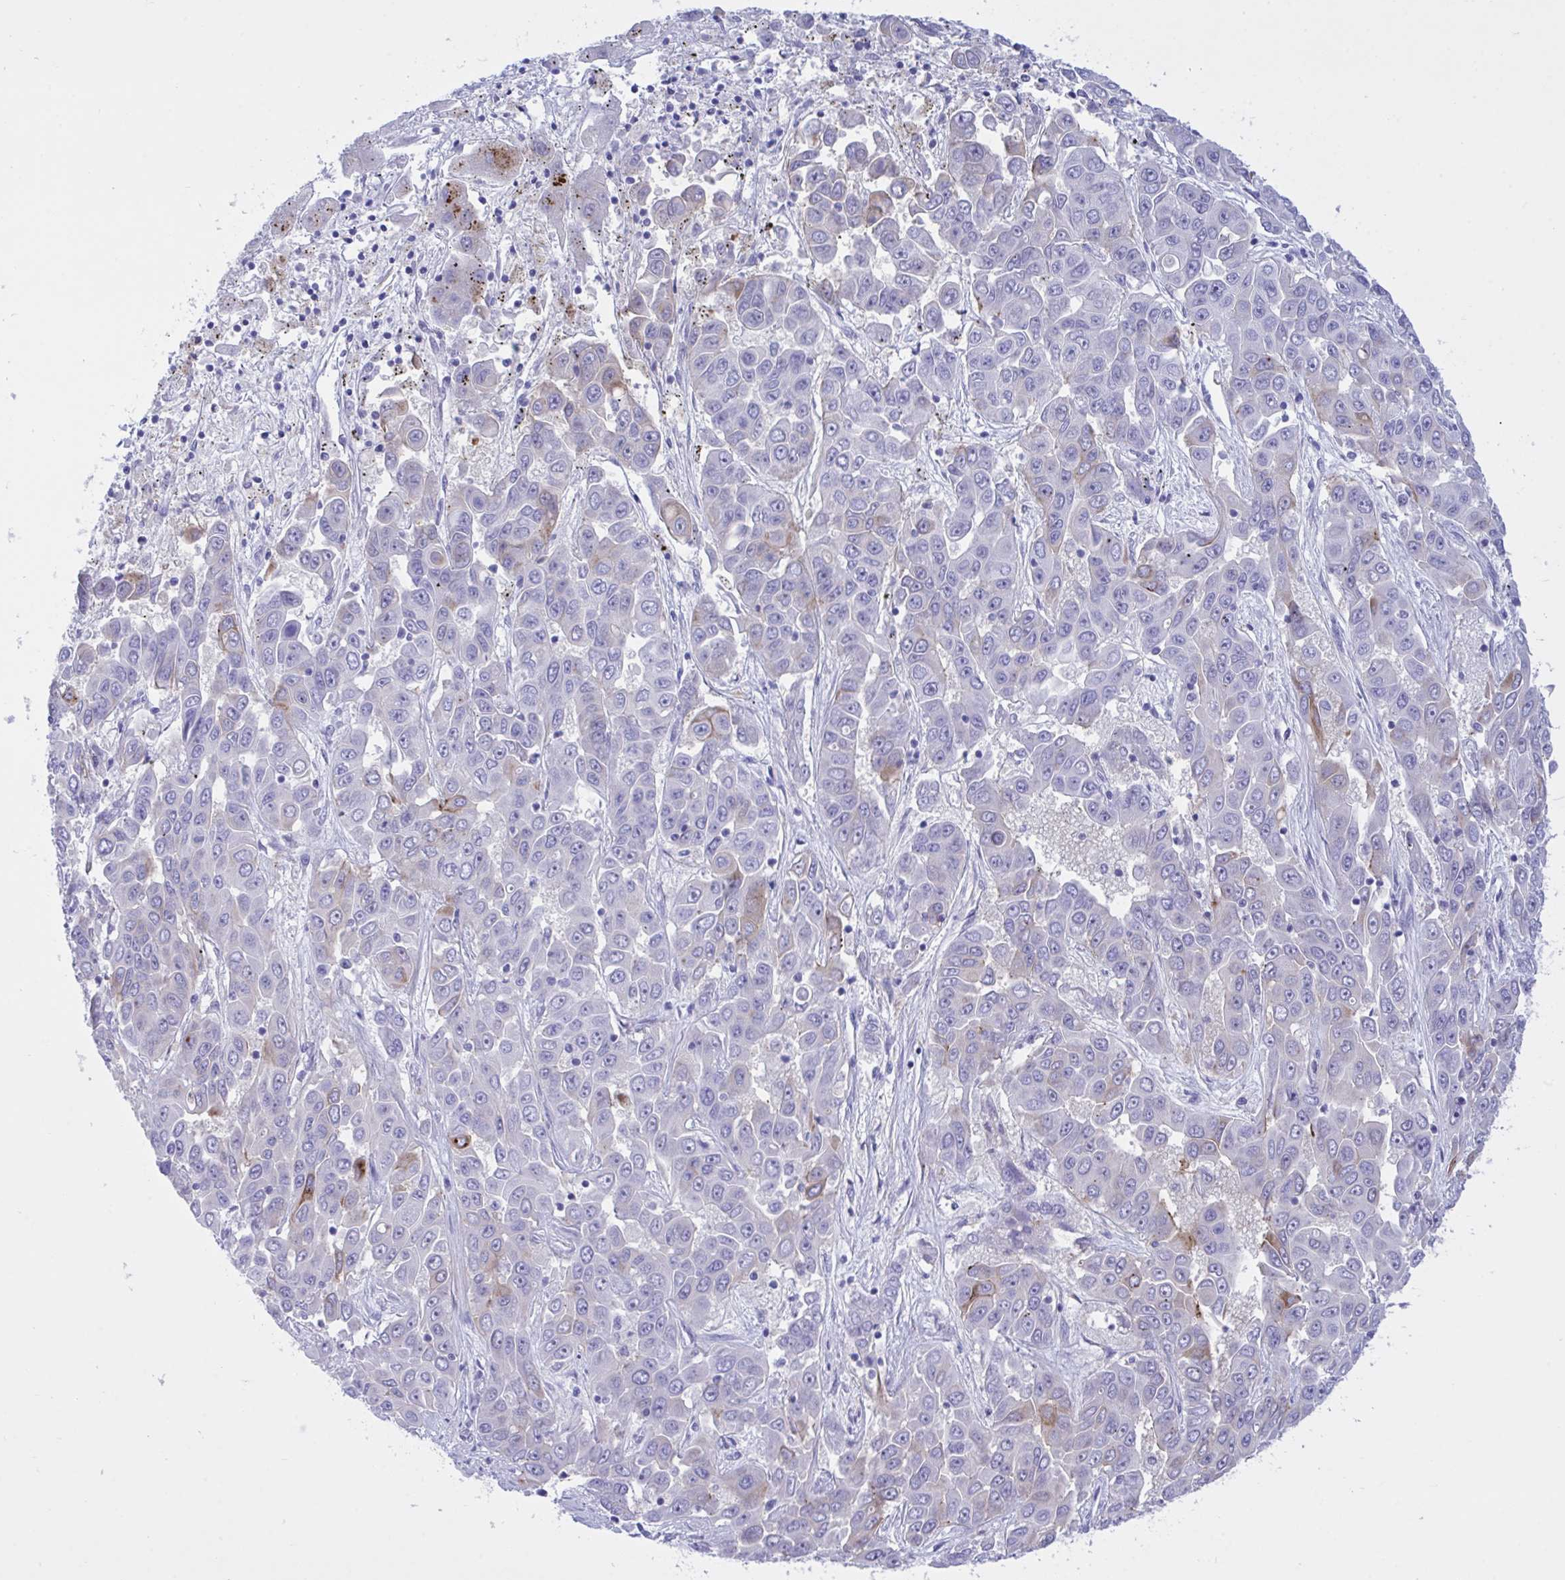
{"staining": {"intensity": "moderate", "quantity": "<25%", "location": "cytoplasmic/membranous"}, "tissue": "liver cancer", "cell_type": "Tumor cells", "image_type": "cancer", "snomed": [{"axis": "morphology", "description": "Cholangiocarcinoma"}, {"axis": "topography", "description": "Liver"}], "caption": "Protein analysis of cholangiocarcinoma (liver) tissue displays moderate cytoplasmic/membranous positivity in approximately <25% of tumor cells. The protein is shown in brown color, while the nuclei are stained blue.", "gene": "BEX5", "patient": {"sex": "female", "age": 52}}